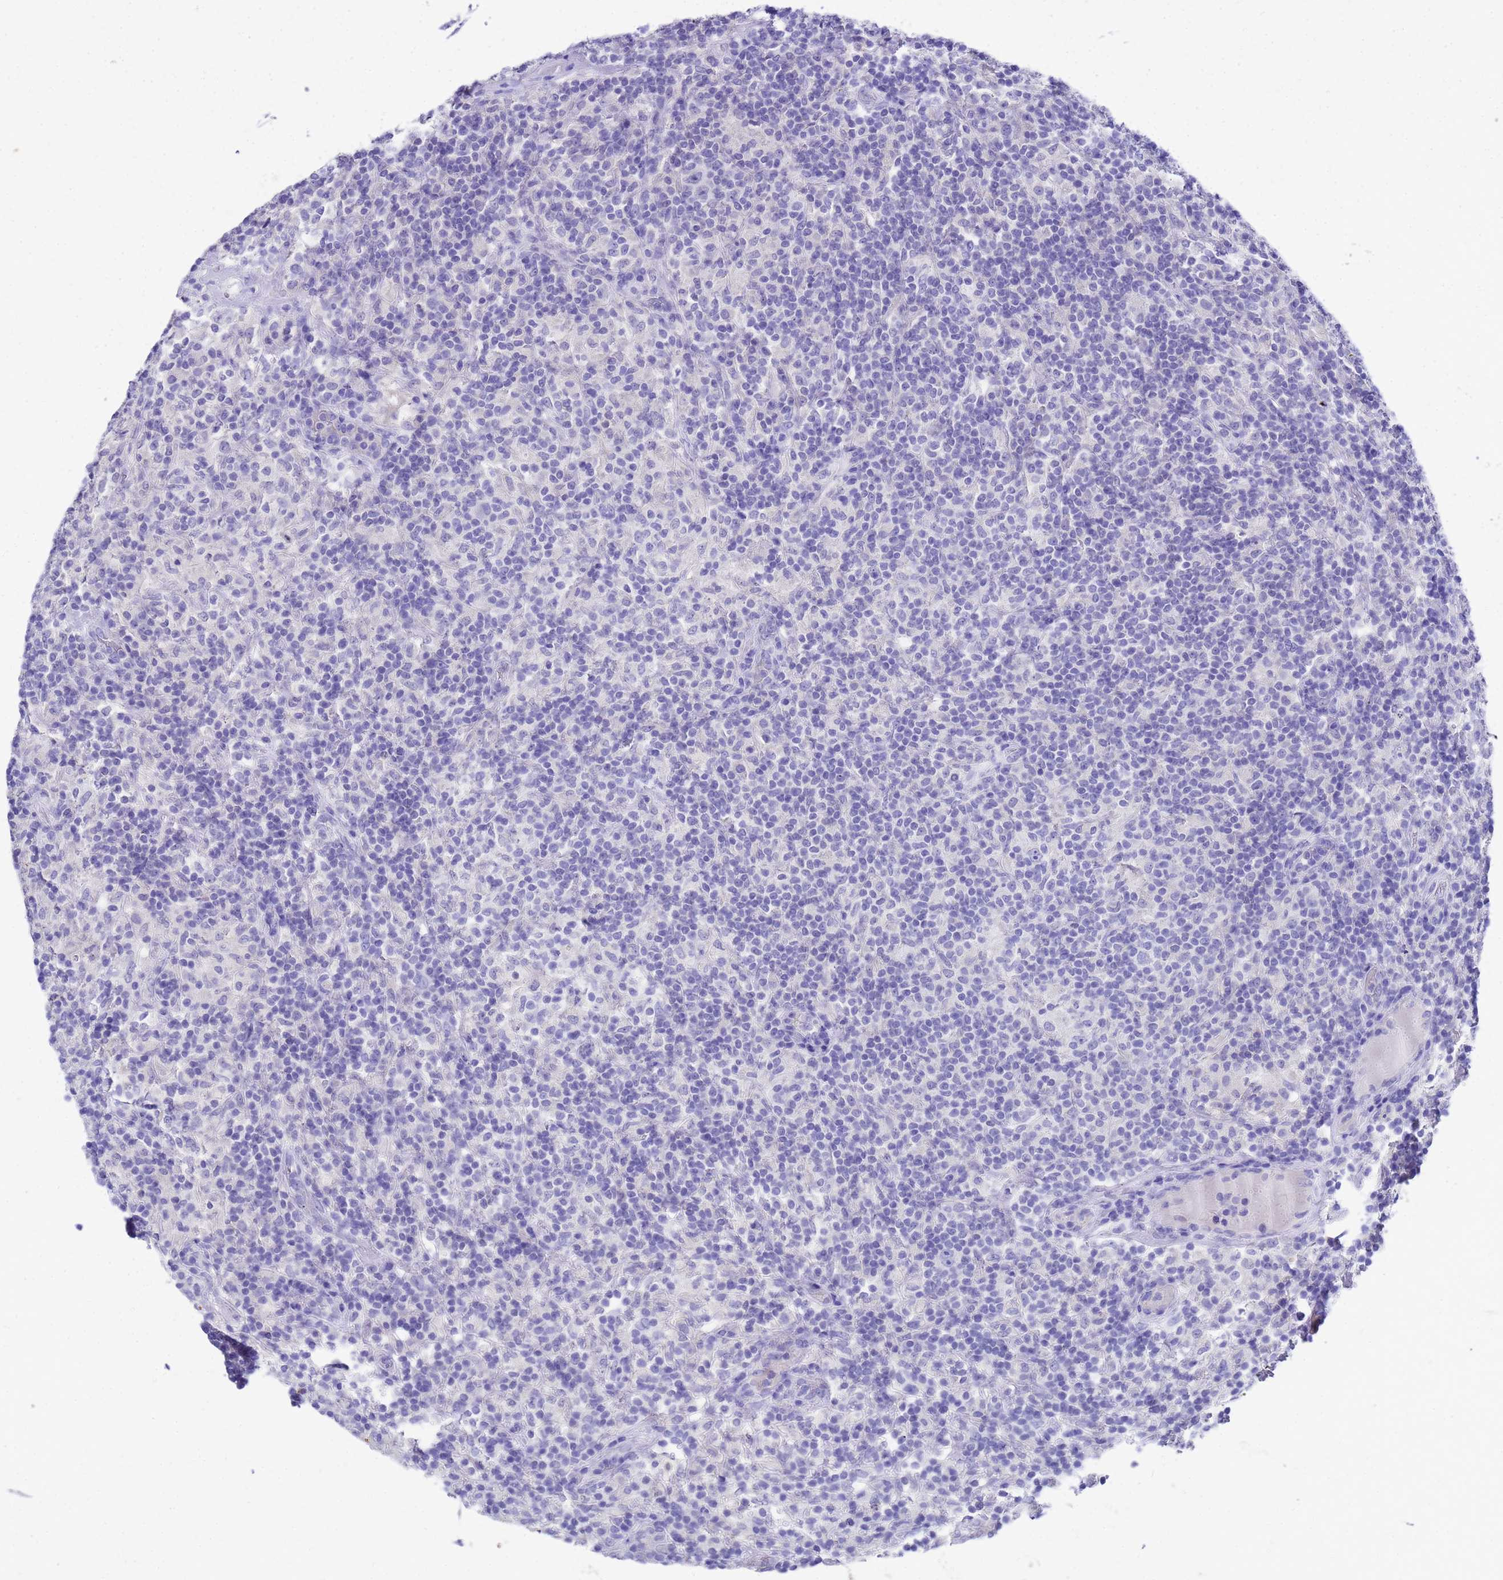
{"staining": {"intensity": "negative", "quantity": "none", "location": "none"}, "tissue": "lymphoma", "cell_type": "Tumor cells", "image_type": "cancer", "snomed": [{"axis": "morphology", "description": "Hodgkin's disease, NOS"}, {"axis": "topography", "description": "Lymph node"}], "caption": "An image of human Hodgkin's disease is negative for staining in tumor cells.", "gene": "MS4A13", "patient": {"sex": "male", "age": 70}}